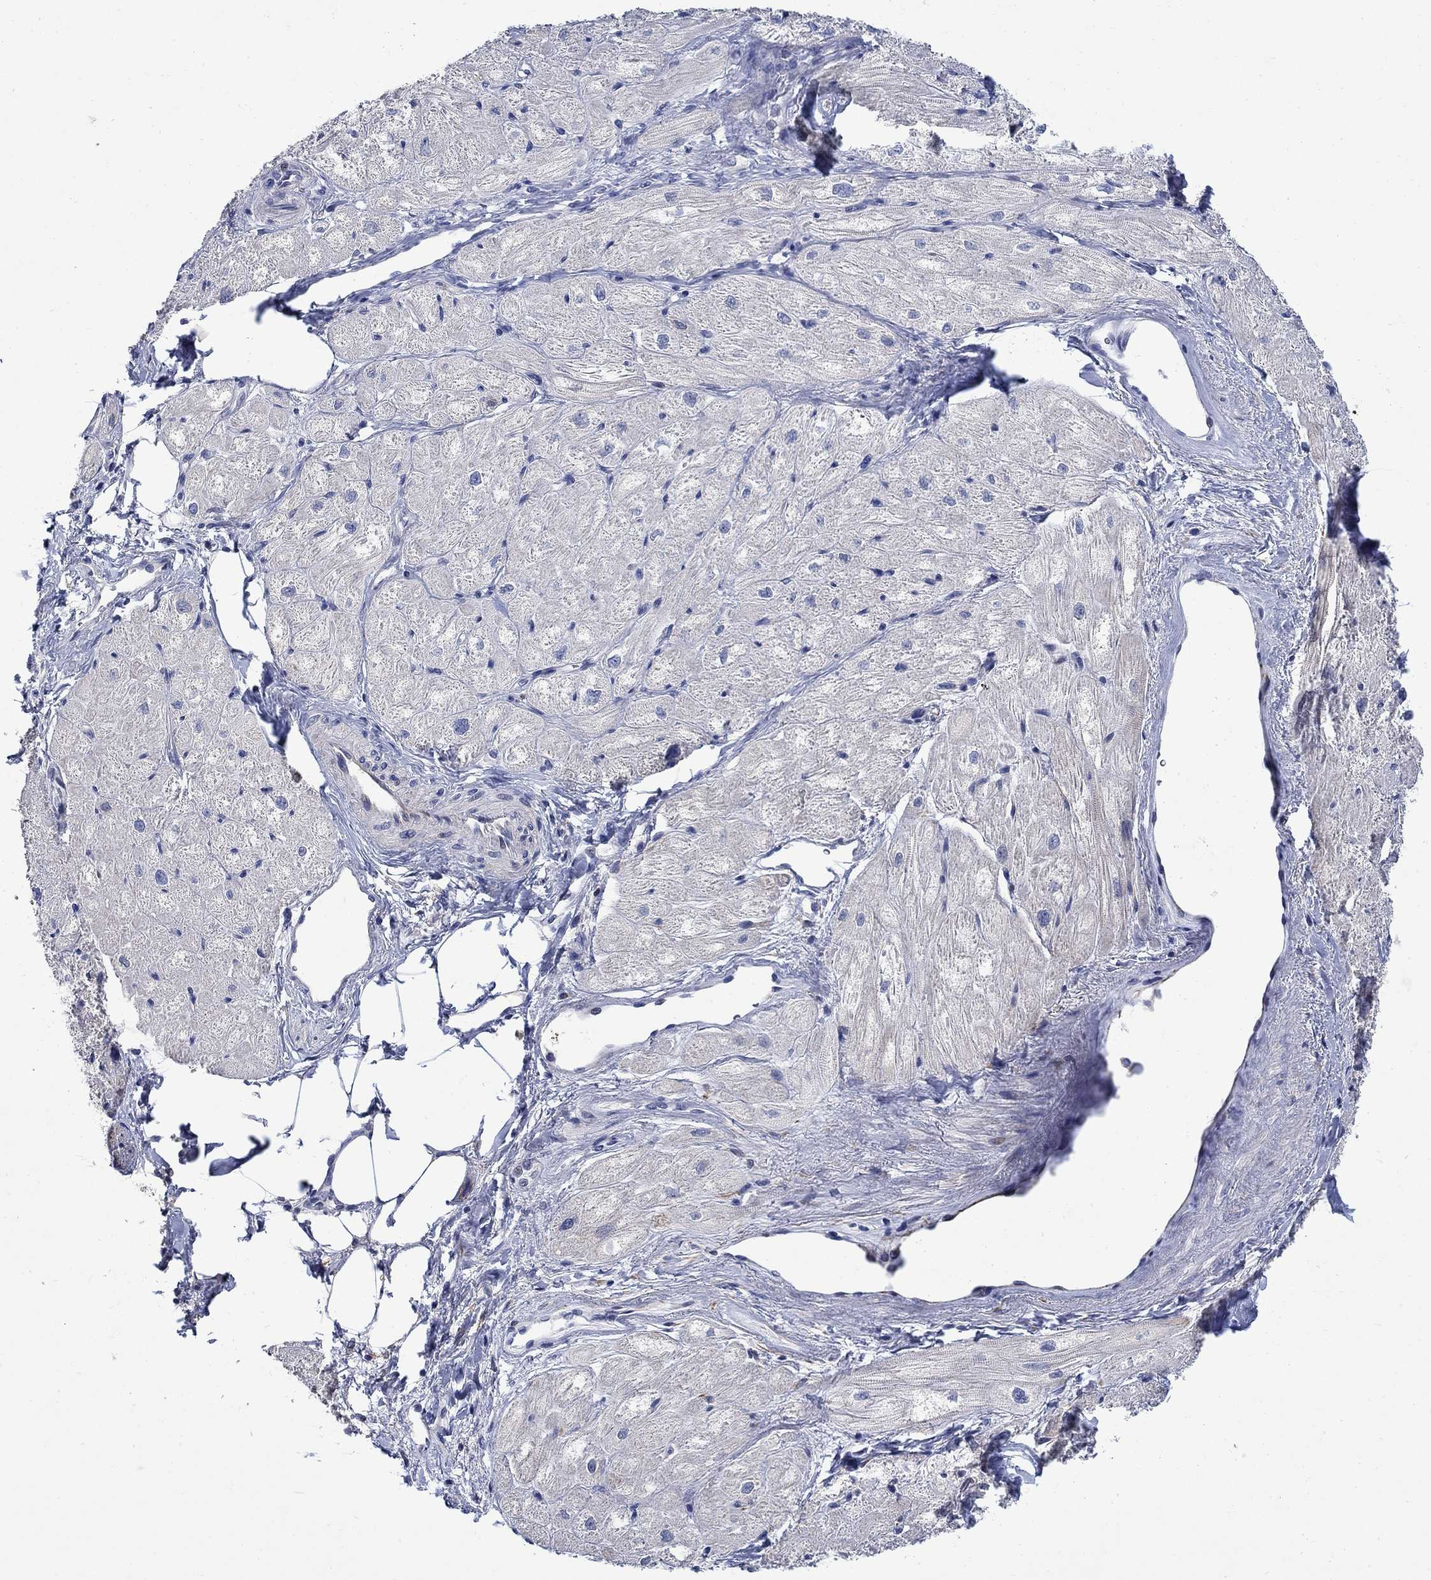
{"staining": {"intensity": "negative", "quantity": "none", "location": "none"}, "tissue": "heart muscle", "cell_type": "Cardiomyocytes", "image_type": "normal", "snomed": [{"axis": "morphology", "description": "Normal tissue, NOS"}, {"axis": "topography", "description": "Heart"}], "caption": "This is a photomicrograph of immunohistochemistry (IHC) staining of normal heart muscle, which shows no expression in cardiomyocytes. The staining was performed using DAB (3,3'-diaminobenzidine) to visualize the protein expression in brown, while the nuclei were stained in blue with hematoxylin (Magnification: 20x).", "gene": "DLK1", "patient": {"sex": "male", "age": 57}}